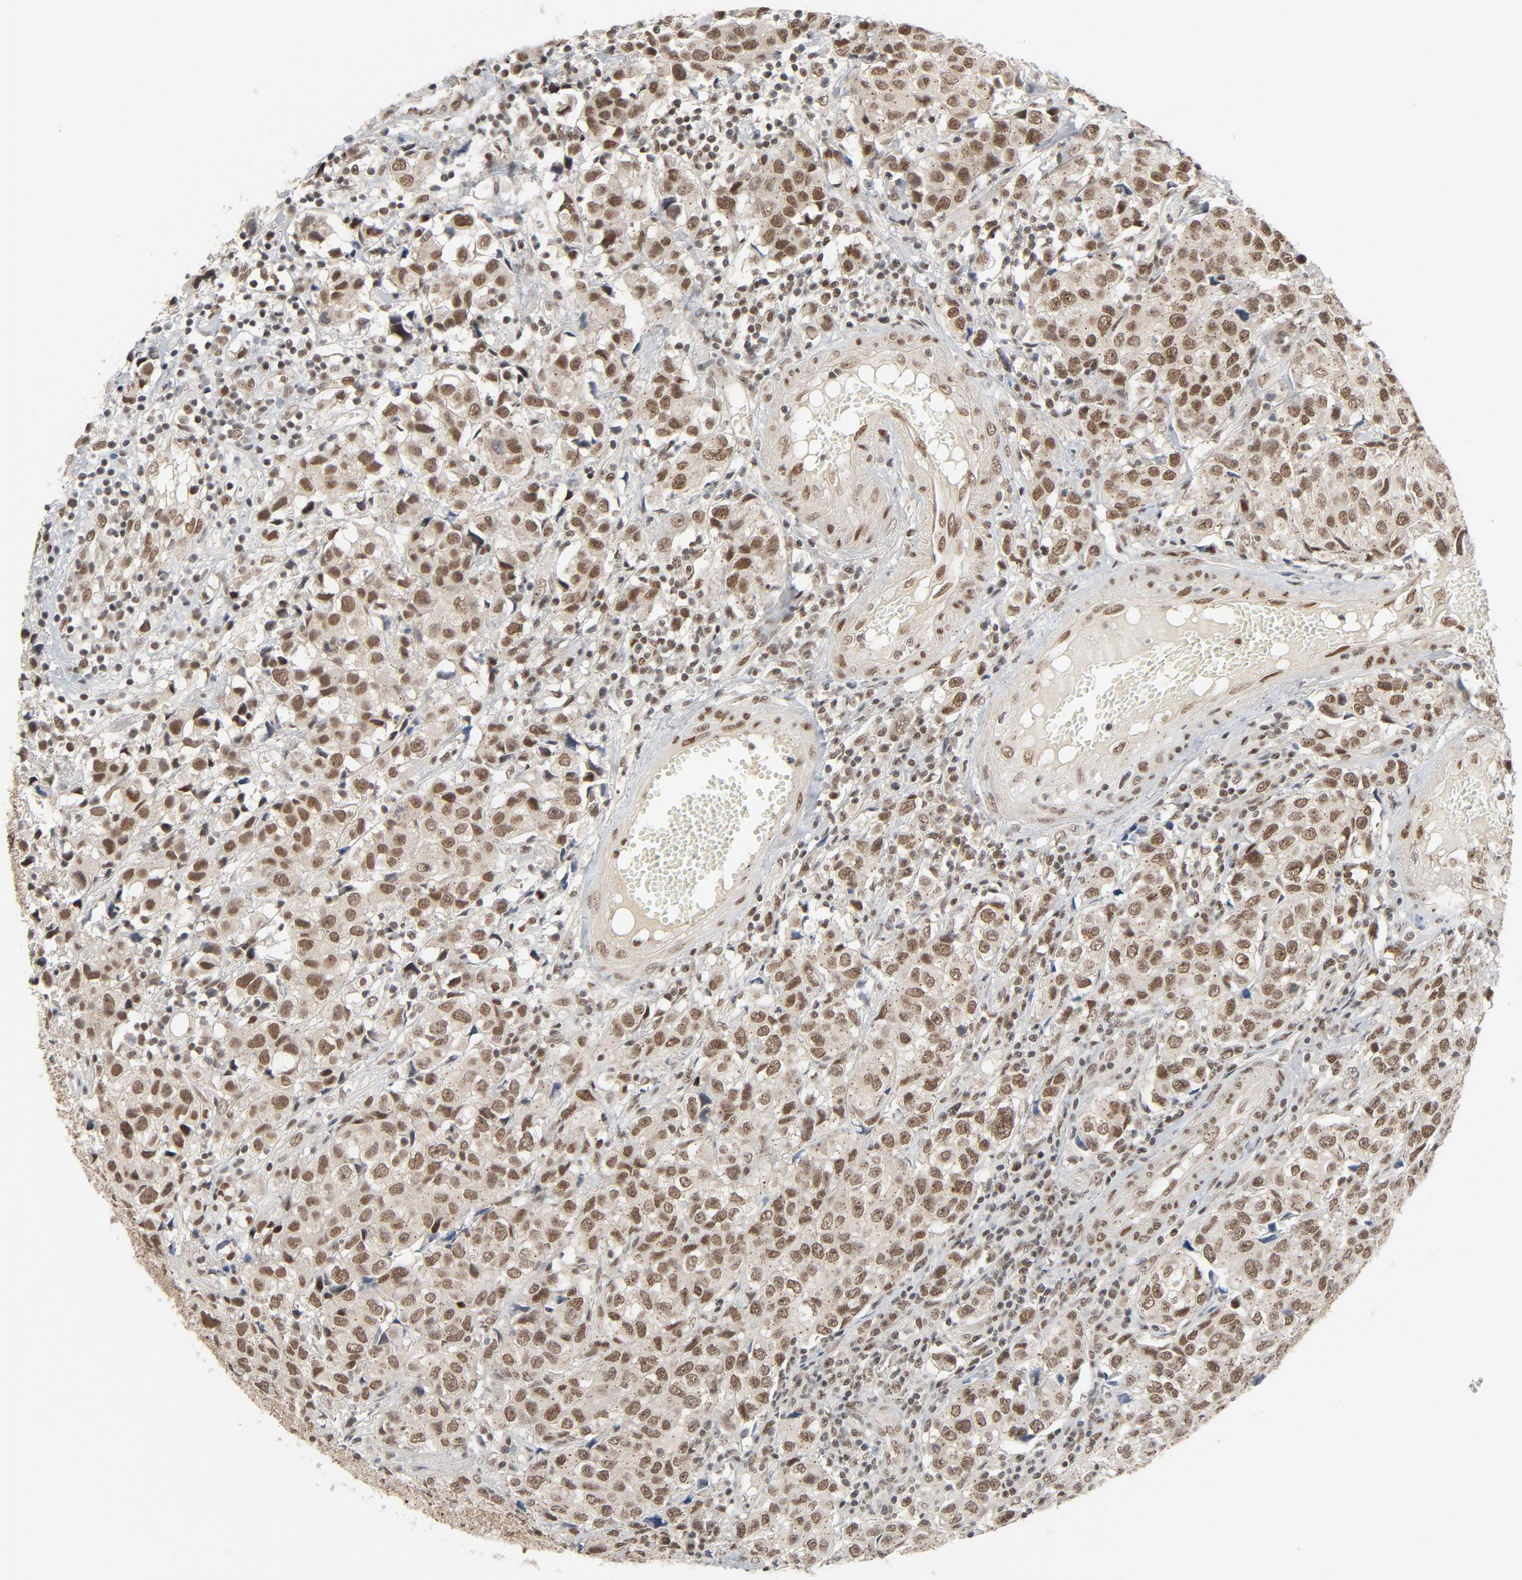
{"staining": {"intensity": "moderate", "quantity": ">75%", "location": "nuclear"}, "tissue": "urothelial cancer", "cell_type": "Tumor cells", "image_type": "cancer", "snomed": [{"axis": "morphology", "description": "Urothelial carcinoma, High grade"}, {"axis": "topography", "description": "Urinary bladder"}], "caption": "A brown stain shows moderate nuclear positivity of a protein in human high-grade urothelial carcinoma tumor cells.", "gene": "SMARCD1", "patient": {"sex": "female", "age": 75}}